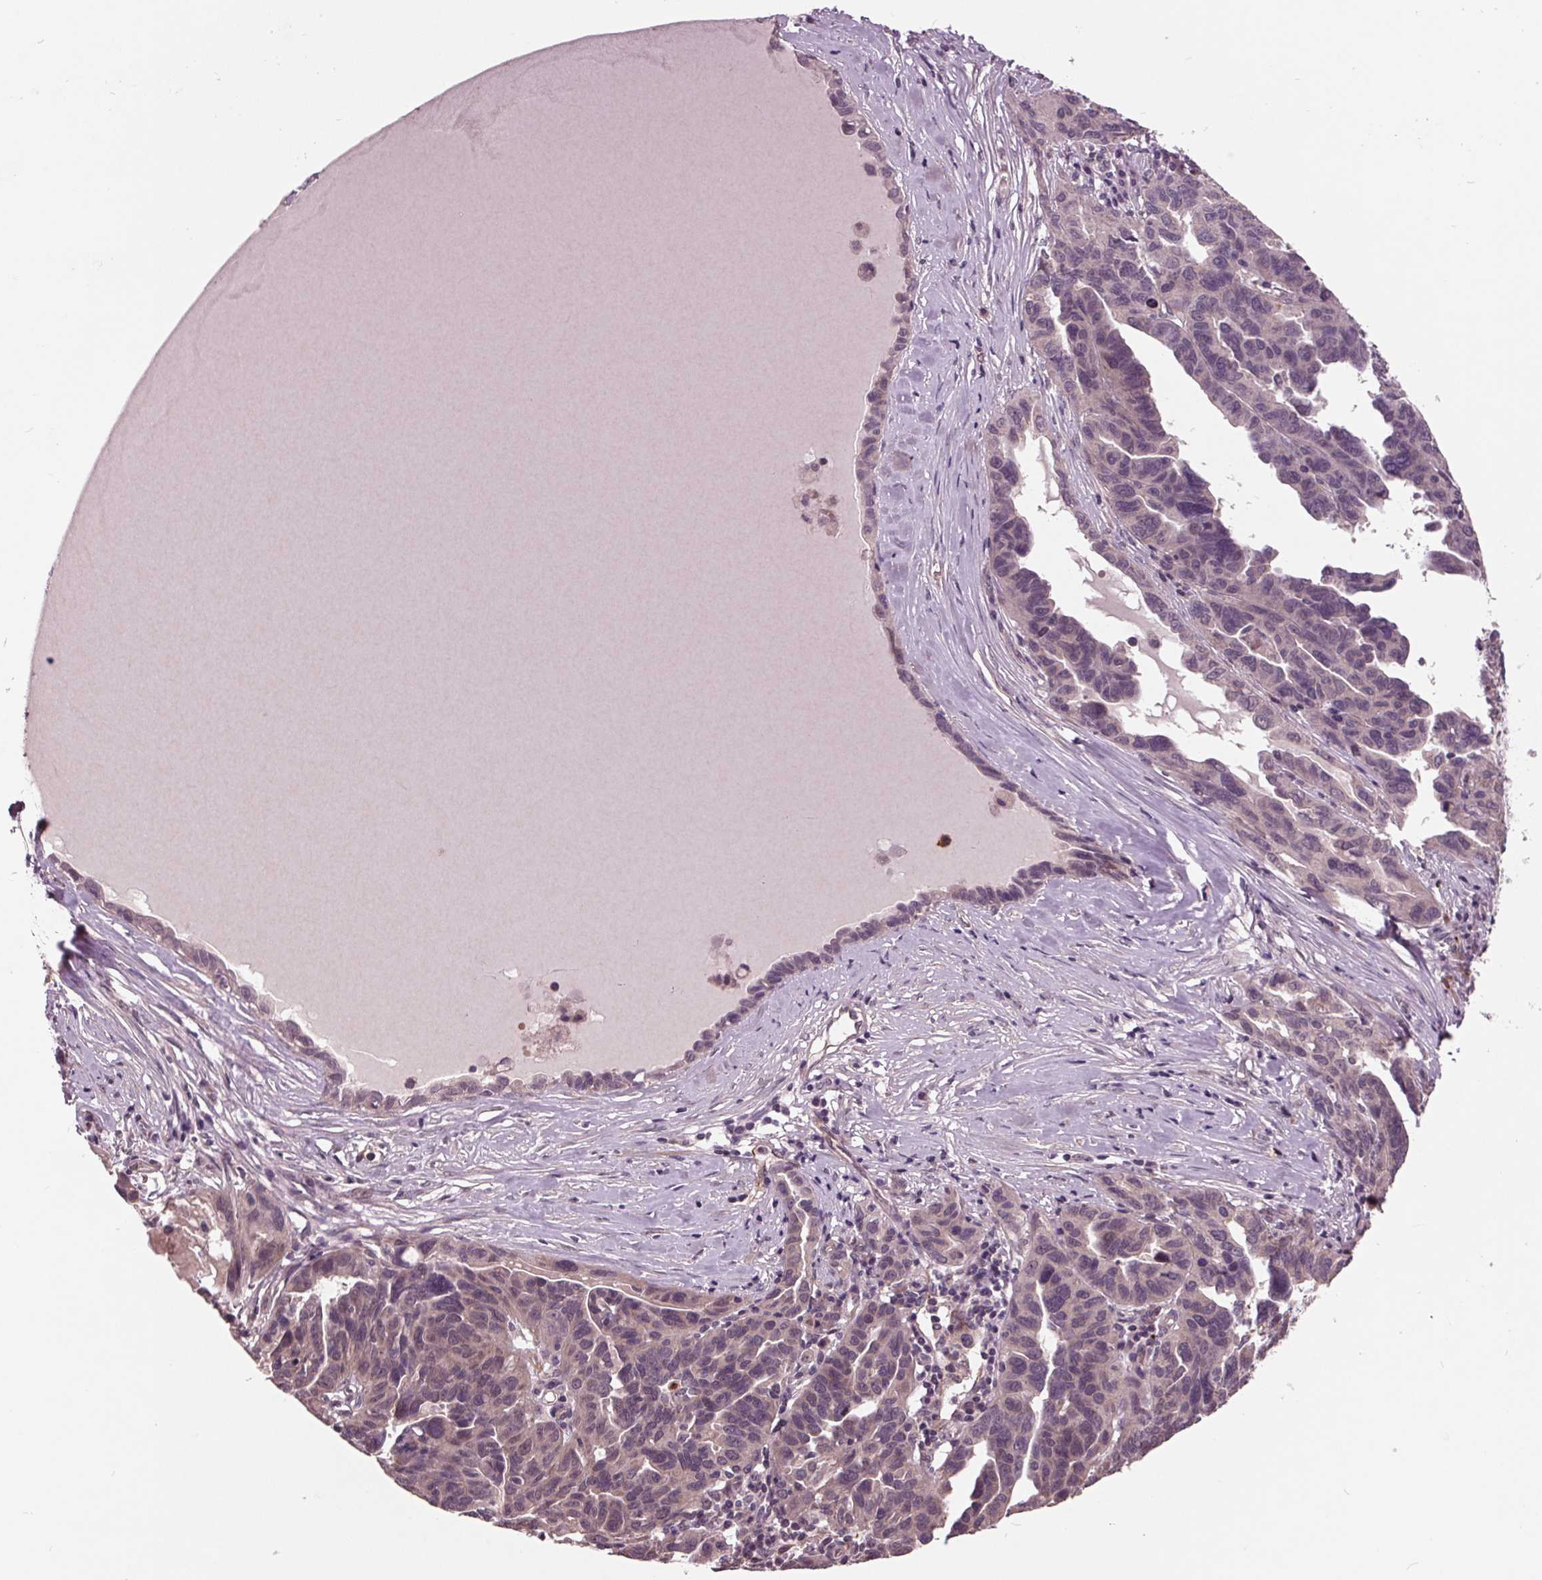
{"staining": {"intensity": "negative", "quantity": "none", "location": "none"}, "tissue": "ovarian cancer", "cell_type": "Tumor cells", "image_type": "cancer", "snomed": [{"axis": "morphology", "description": "Cystadenocarcinoma, serous, NOS"}, {"axis": "topography", "description": "Ovary"}], "caption": "Immunohistochemistry (IHC) of human serous cystadenocarcinoma (ovarian) exhibits no positivity in tumor cells.", "gene": "MAPK8", "patient": {"sex": "female", "age": 64}}